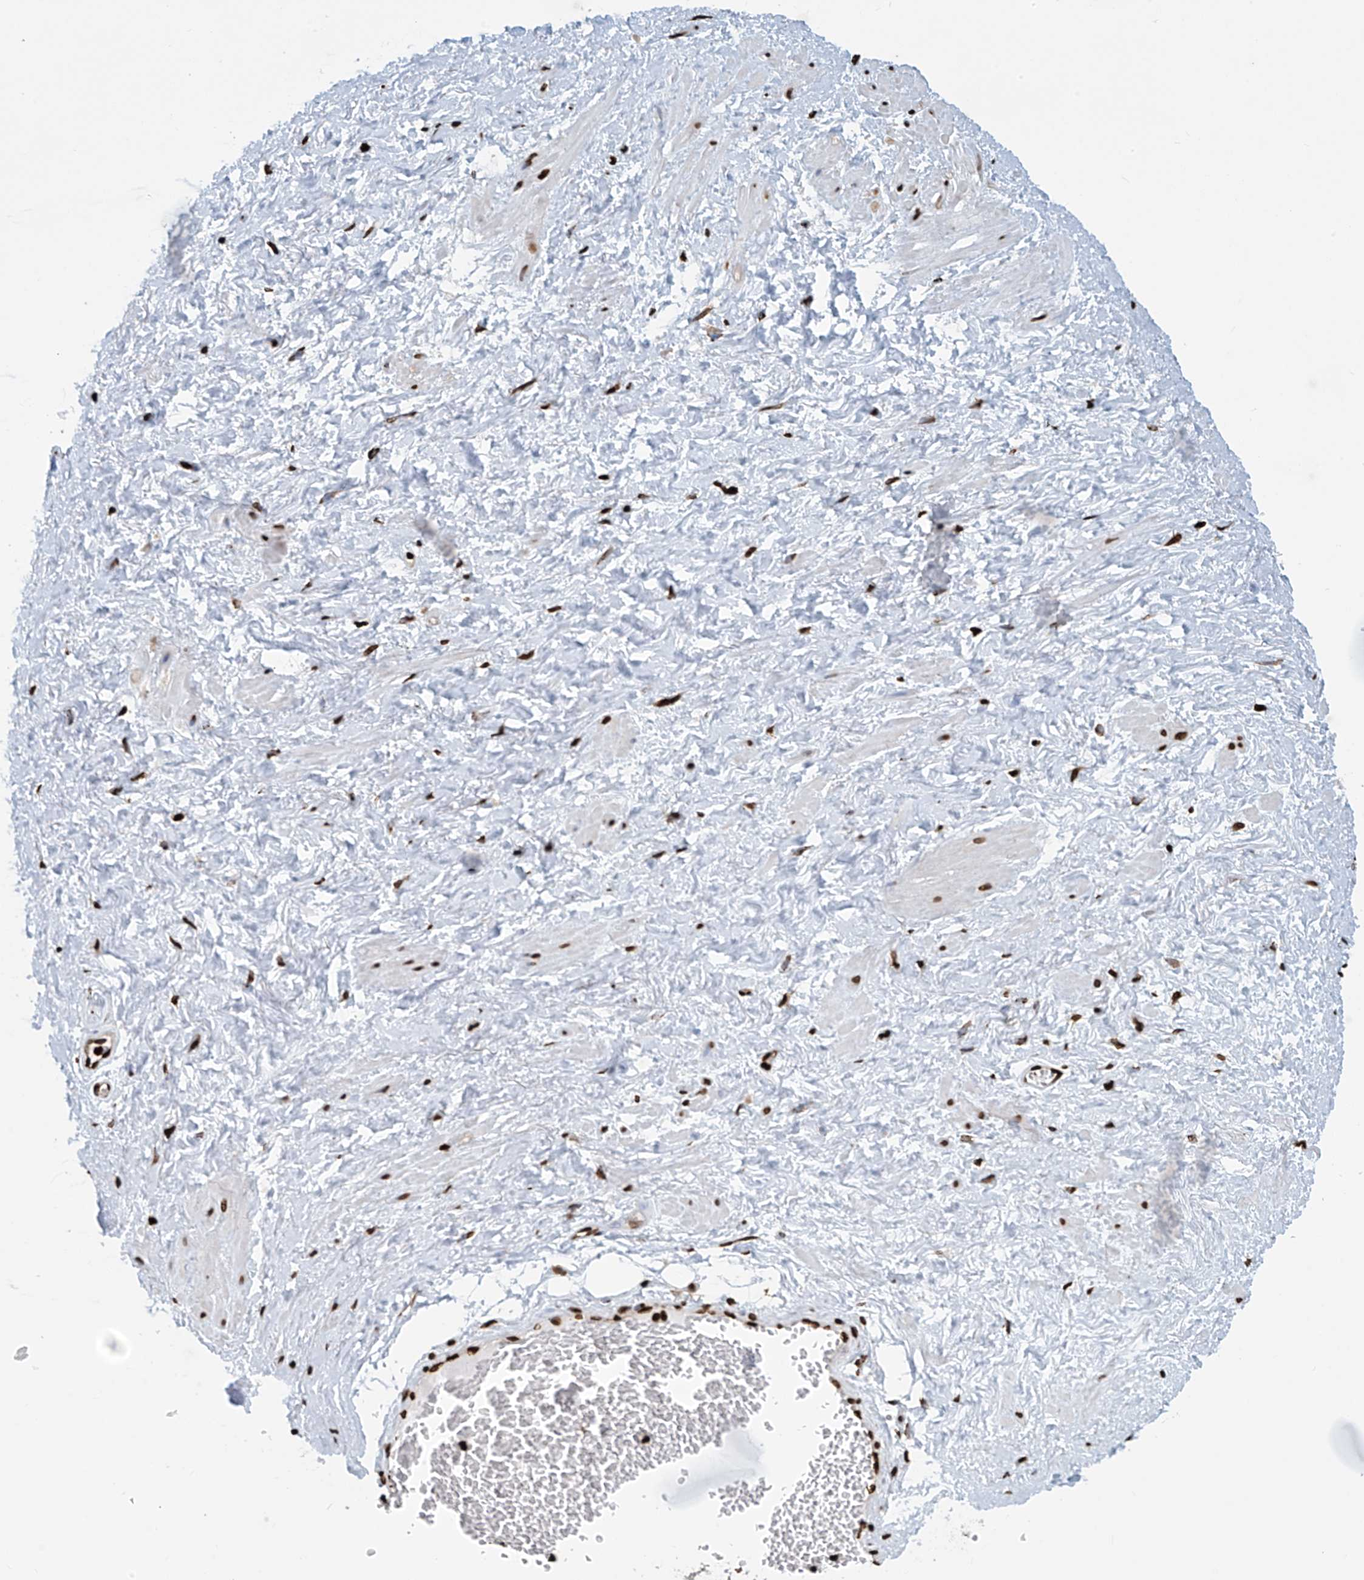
{"staining": {"intensity": "moderate", "quantity": ">75%", "location": "cytoplasmic/membranous"}, "tissue": "adipose tissue", "cell_type": "Adipocytes", "image_type": "normal", "snomed": [{"axis": "morphology", "description": "Normal tissue, NOS"}, {"axis": "morphology", "description": "Adenocarcinoma, Low grade"}, {"axis": "topography", "description": "Prostate"}, {"axis": "topography", "description": "Peripheral nerve tissue"}], "caption": "Protein staining of benign adipose tissue reveals moderate cytoplasmic/membranous expression in approximately >75% of adipocytes. The staining was performed using DAB (3,3'-diaminobenzidine) to visualize the protein expression in brown, while the nuclei were stained in blue with hematoxylin (Magnification: 20x).", "gene": "DPPA2", "patient": {"sex": "male", "age": 63}}